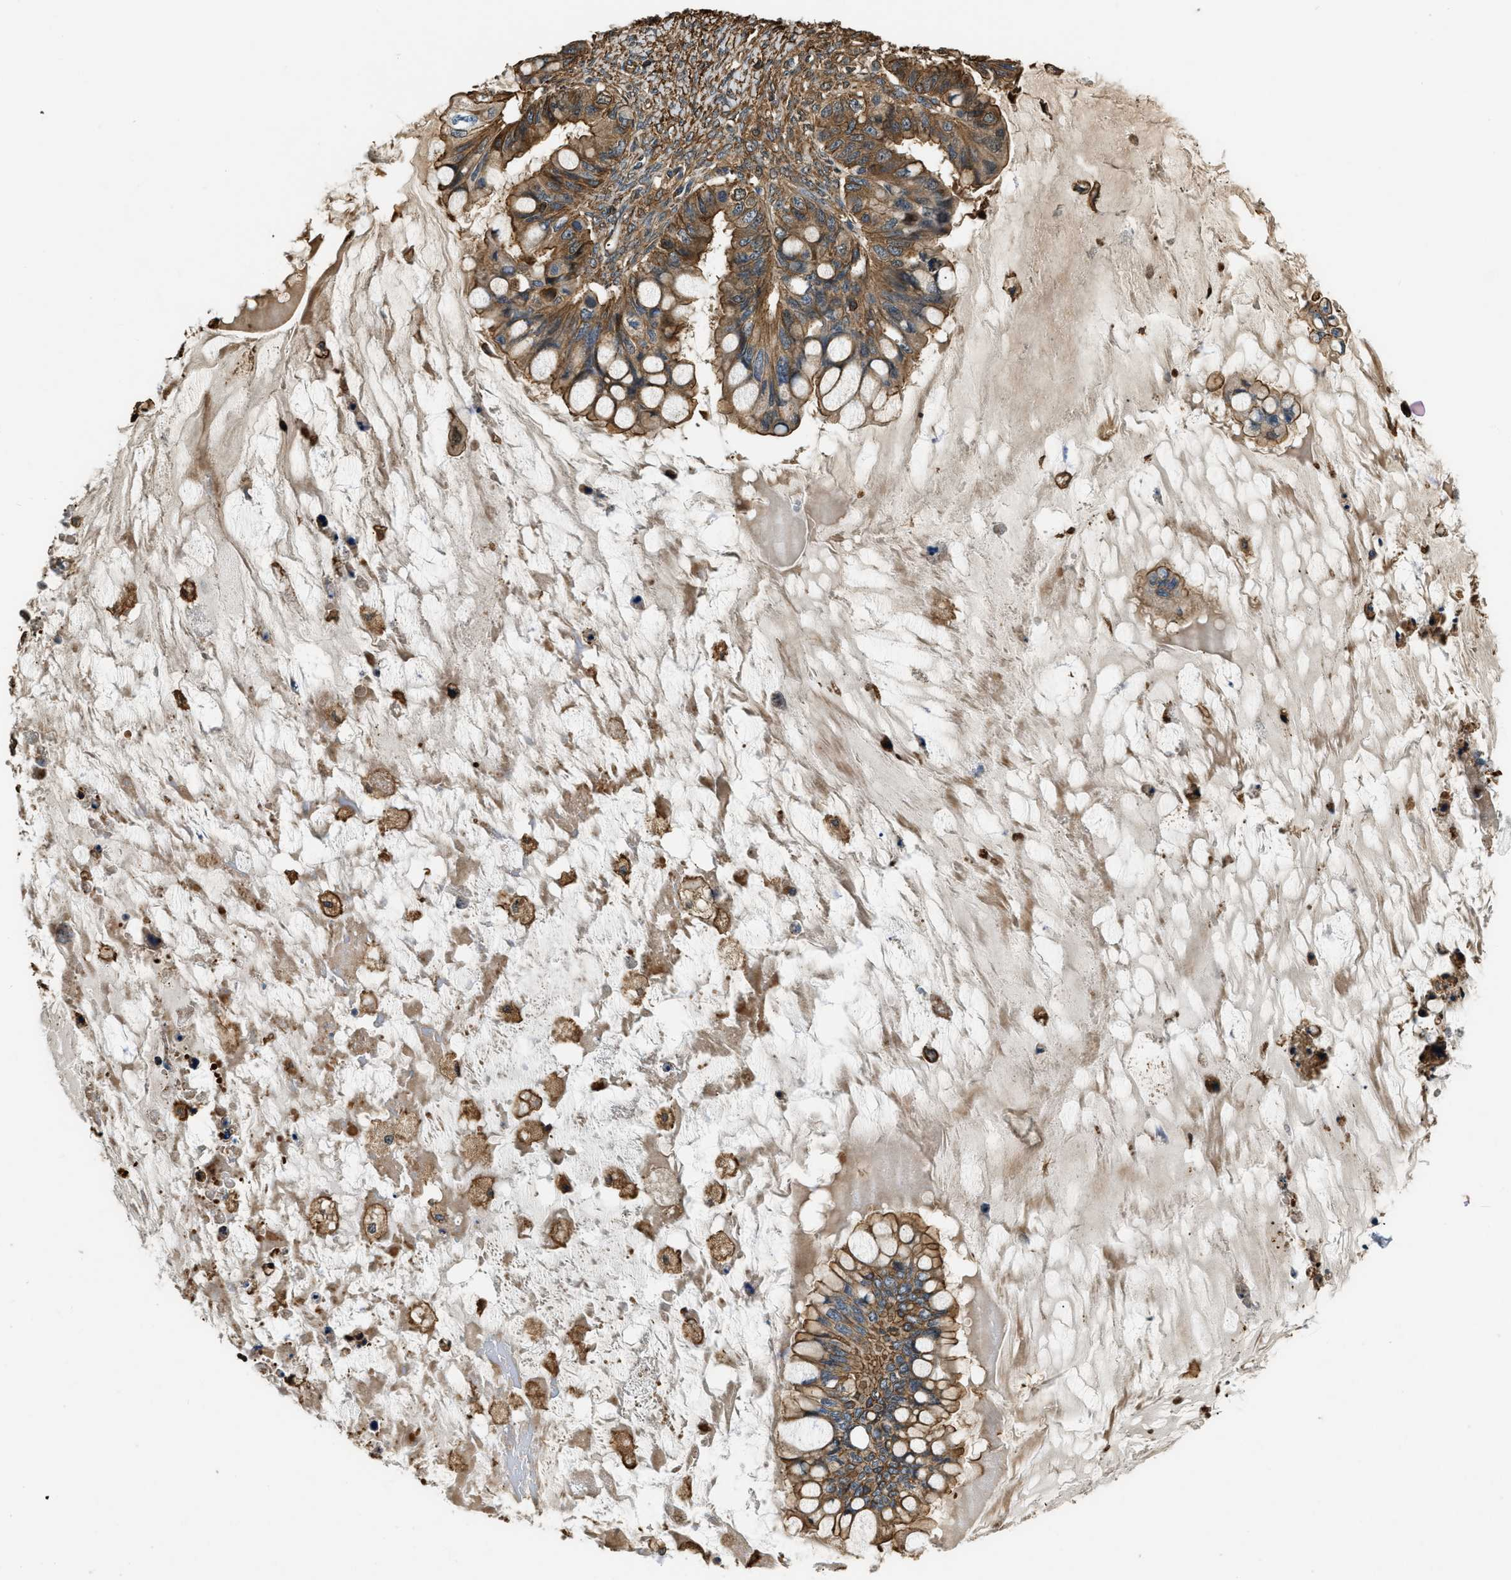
{"staining": {"intensity": "moderate", "quantity": ">75%", "location": "cytoplasmic/membranous"}, "tissue": "ovarian cancer", "cell_type": "Tumor cells", "image_type": "cancer", "snomed": [{"axis": "morphology", "description": "Cystadenocarcinoma, mucinous, NOS"}, {"axis": "topography", "description": "Ovary"}], "caption": "This image demonstrates IHC staining of ovarian mucinous cystadenocarcinoma, with medium moderate cytoplasmic/membranous expression in approximately >75% of tumor cells.", "gene": "YARS1", "patient": {"sex": "female", "age": 80}}